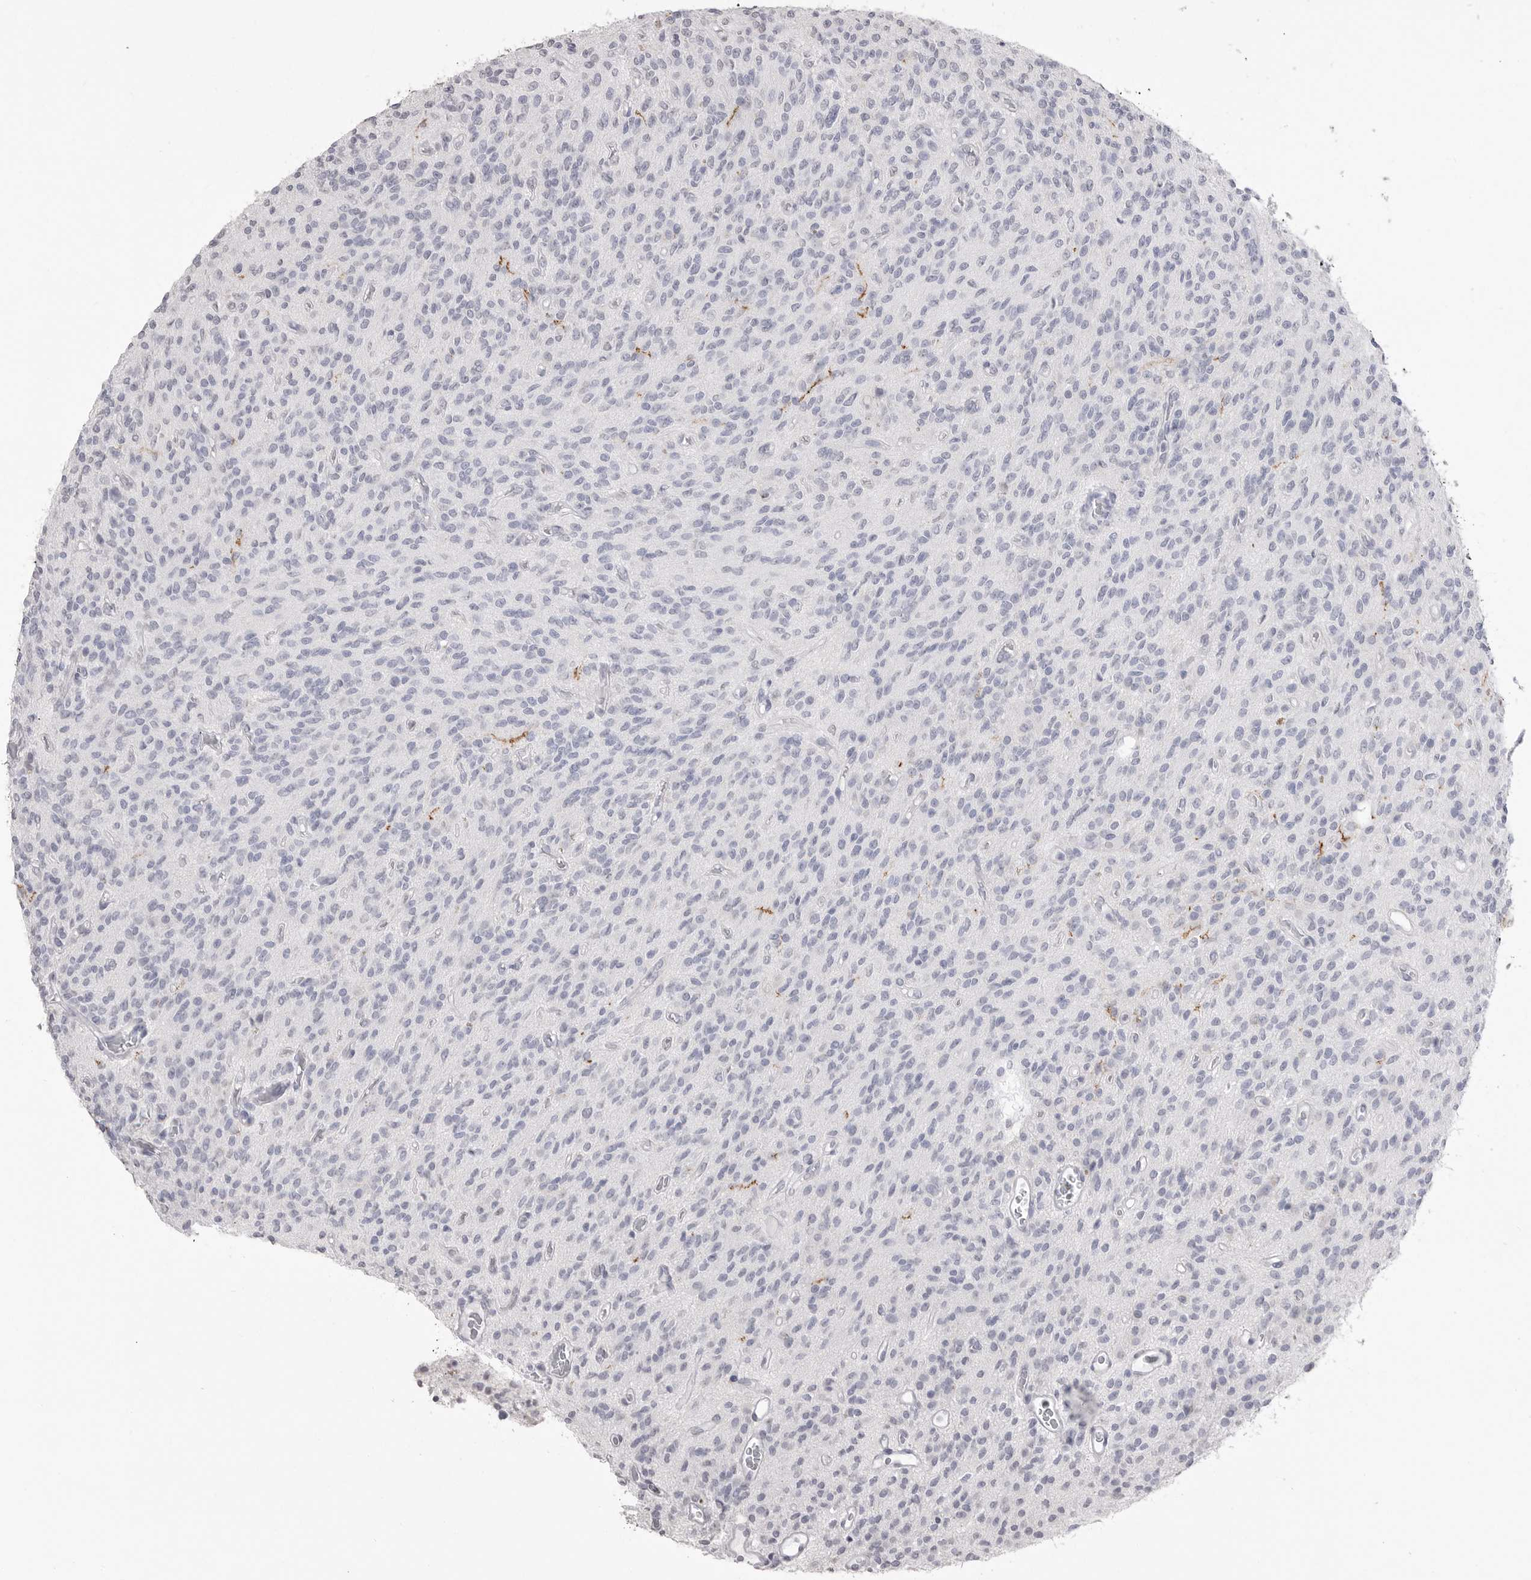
{"staining": {"intensity": "negative", "quantity": "none", "location": "none"}, "tissue": "glioma", "cell_type": "Tumor cells", "image_type": "cancer", "snomed": [{"axis": "morphology", "description": "Glioma, malignant, High grade"}, {"axis": "topography", "description": "Brain"}], "caption": "Tumor cells are negative for brown protein staining in malignant glioma (high-grade). Nuclei are stained in blue.", "gene": "ICAM5", "patient": {"sex": "male", "age": 34}}